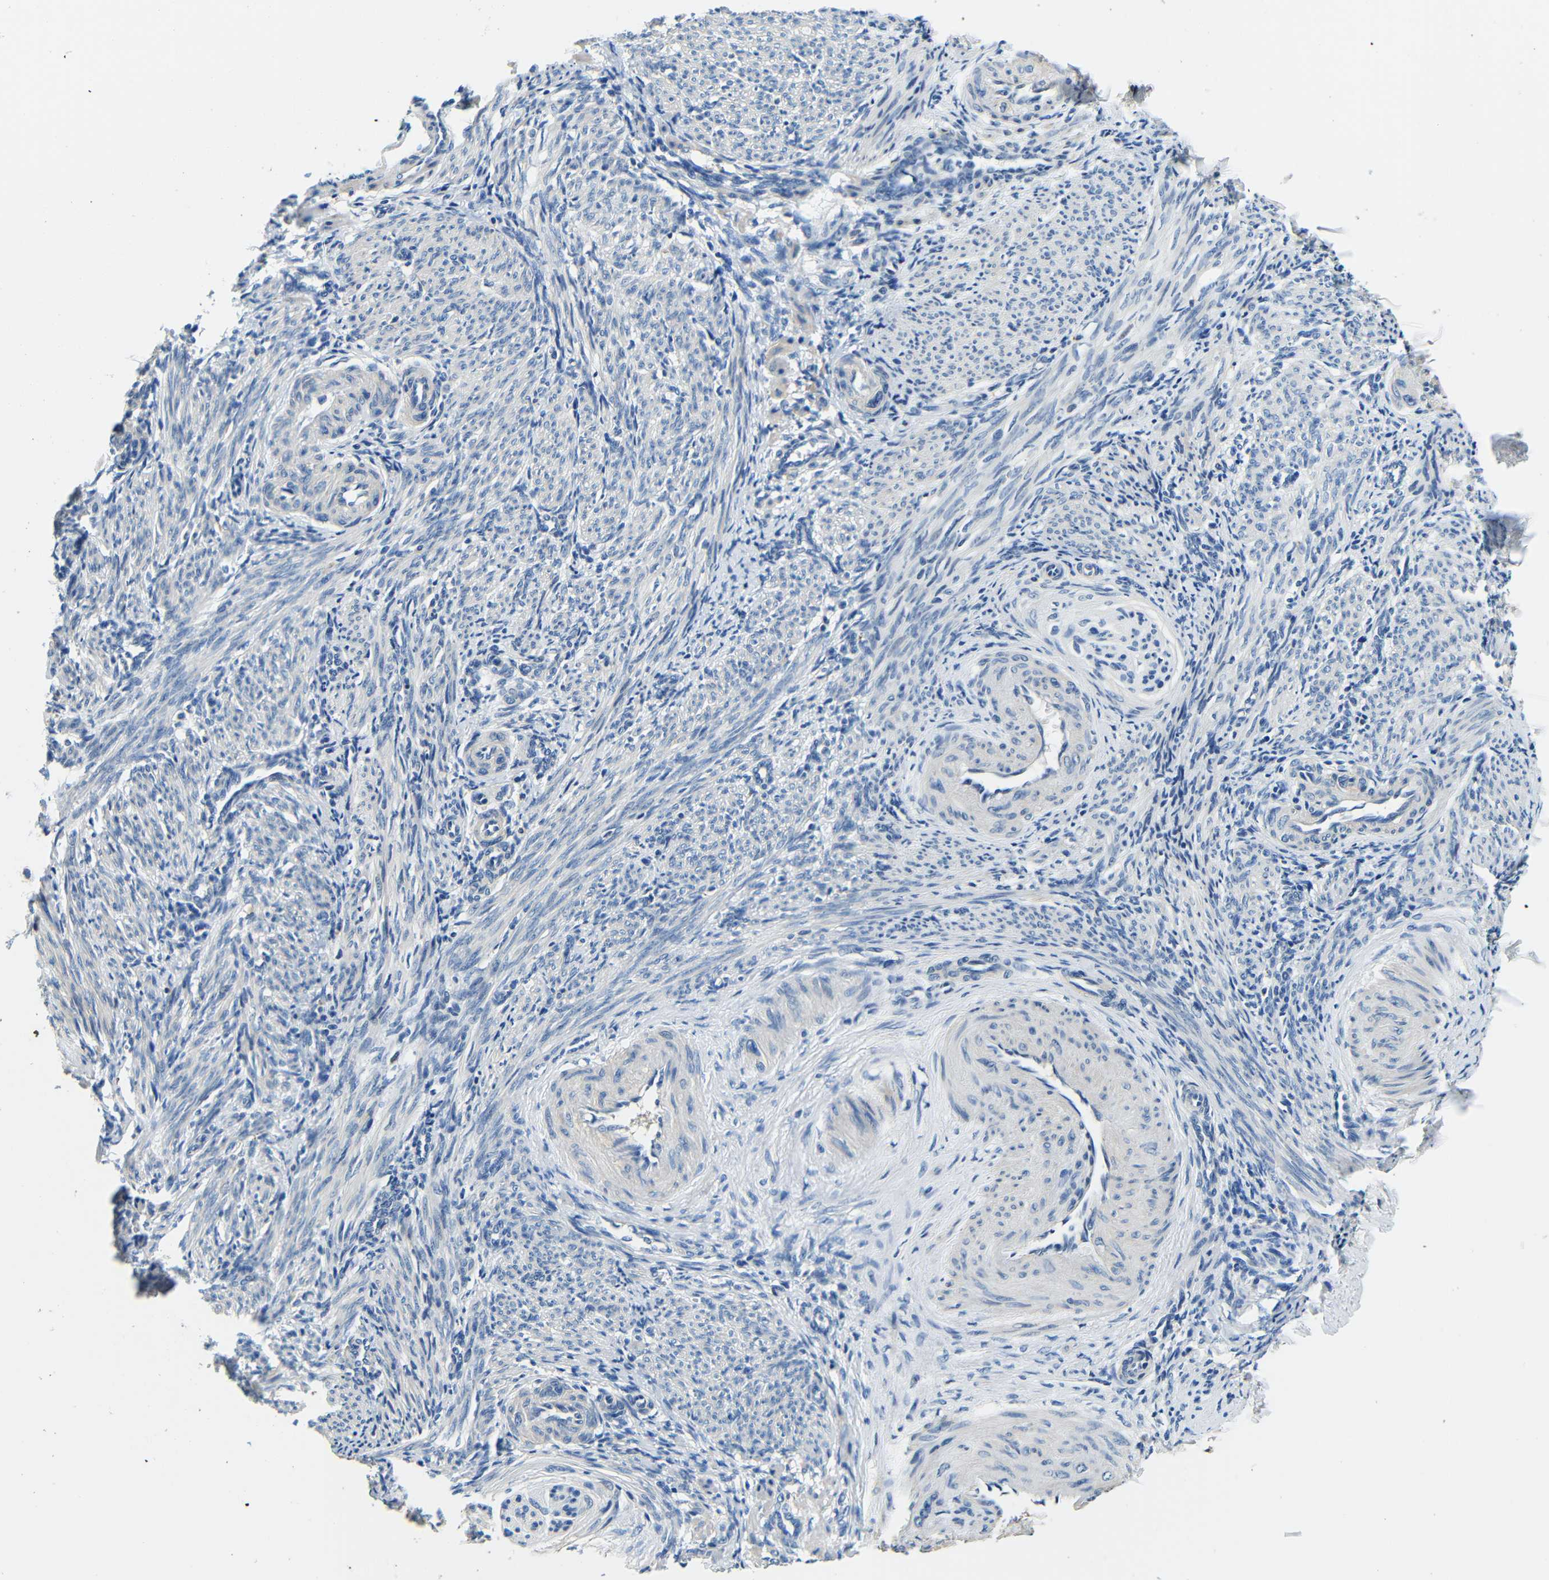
{"staining": {"intensity": "negative", "quantity": "none", "location": "none"}, "tissue": "smooth muscle", "cell_type": "Smooth muscle cells", "image_type": "normal", "snomed": [{"axis": "morphology", "description": "Normal tissue, NOS"}, {"axis": "topography", "description": "Endometrium"}], "caption": "DAB immunohistochemical staining of unremarkable human smooth muscle demonstrates no significant positivity in smooth muscle cells.", "gene": "FMO5", "patient": {"sex": "female", "age": 33}}